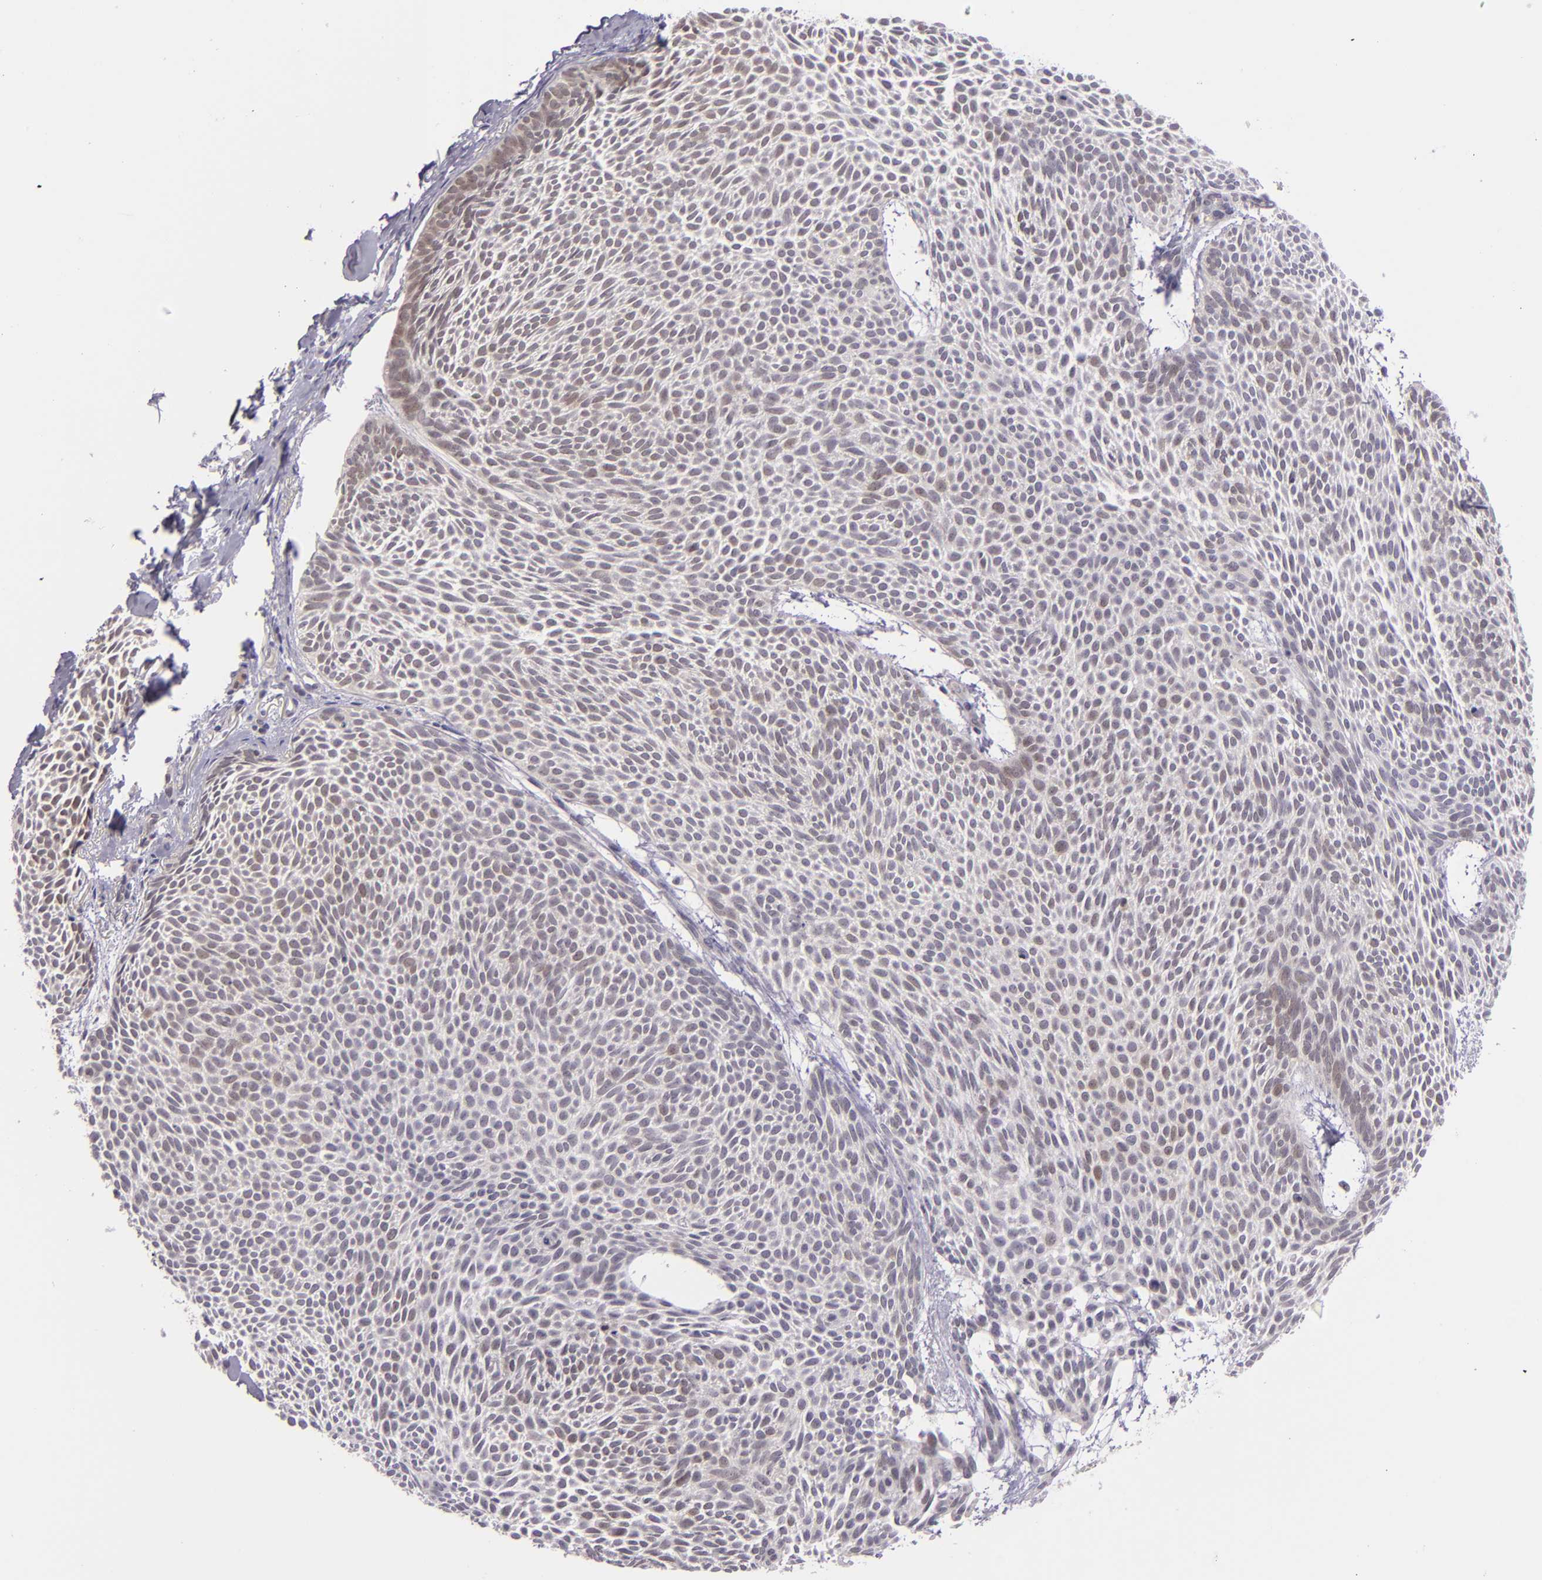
{"staining": {"intensity": "weak", "quantity": "<25%", "location": "cytoplasmic/membranous,nuclear"}, "tissue": "skin cancer", "cell_type": "Tumor cells", "image_type": "cancer", "snomed": [{"axis": "morphology", "description": "Basal cell carcinoma"}, {"axis": "topography", "description": "Skin"}], "caption": "A high-resolution image shows immunohistochemistry (IHC) staining of skin cancer, which shows no significant positivity in tumor cells.", "gene": "CSE1L", "patient": {"sex": "male", "age": 84}}